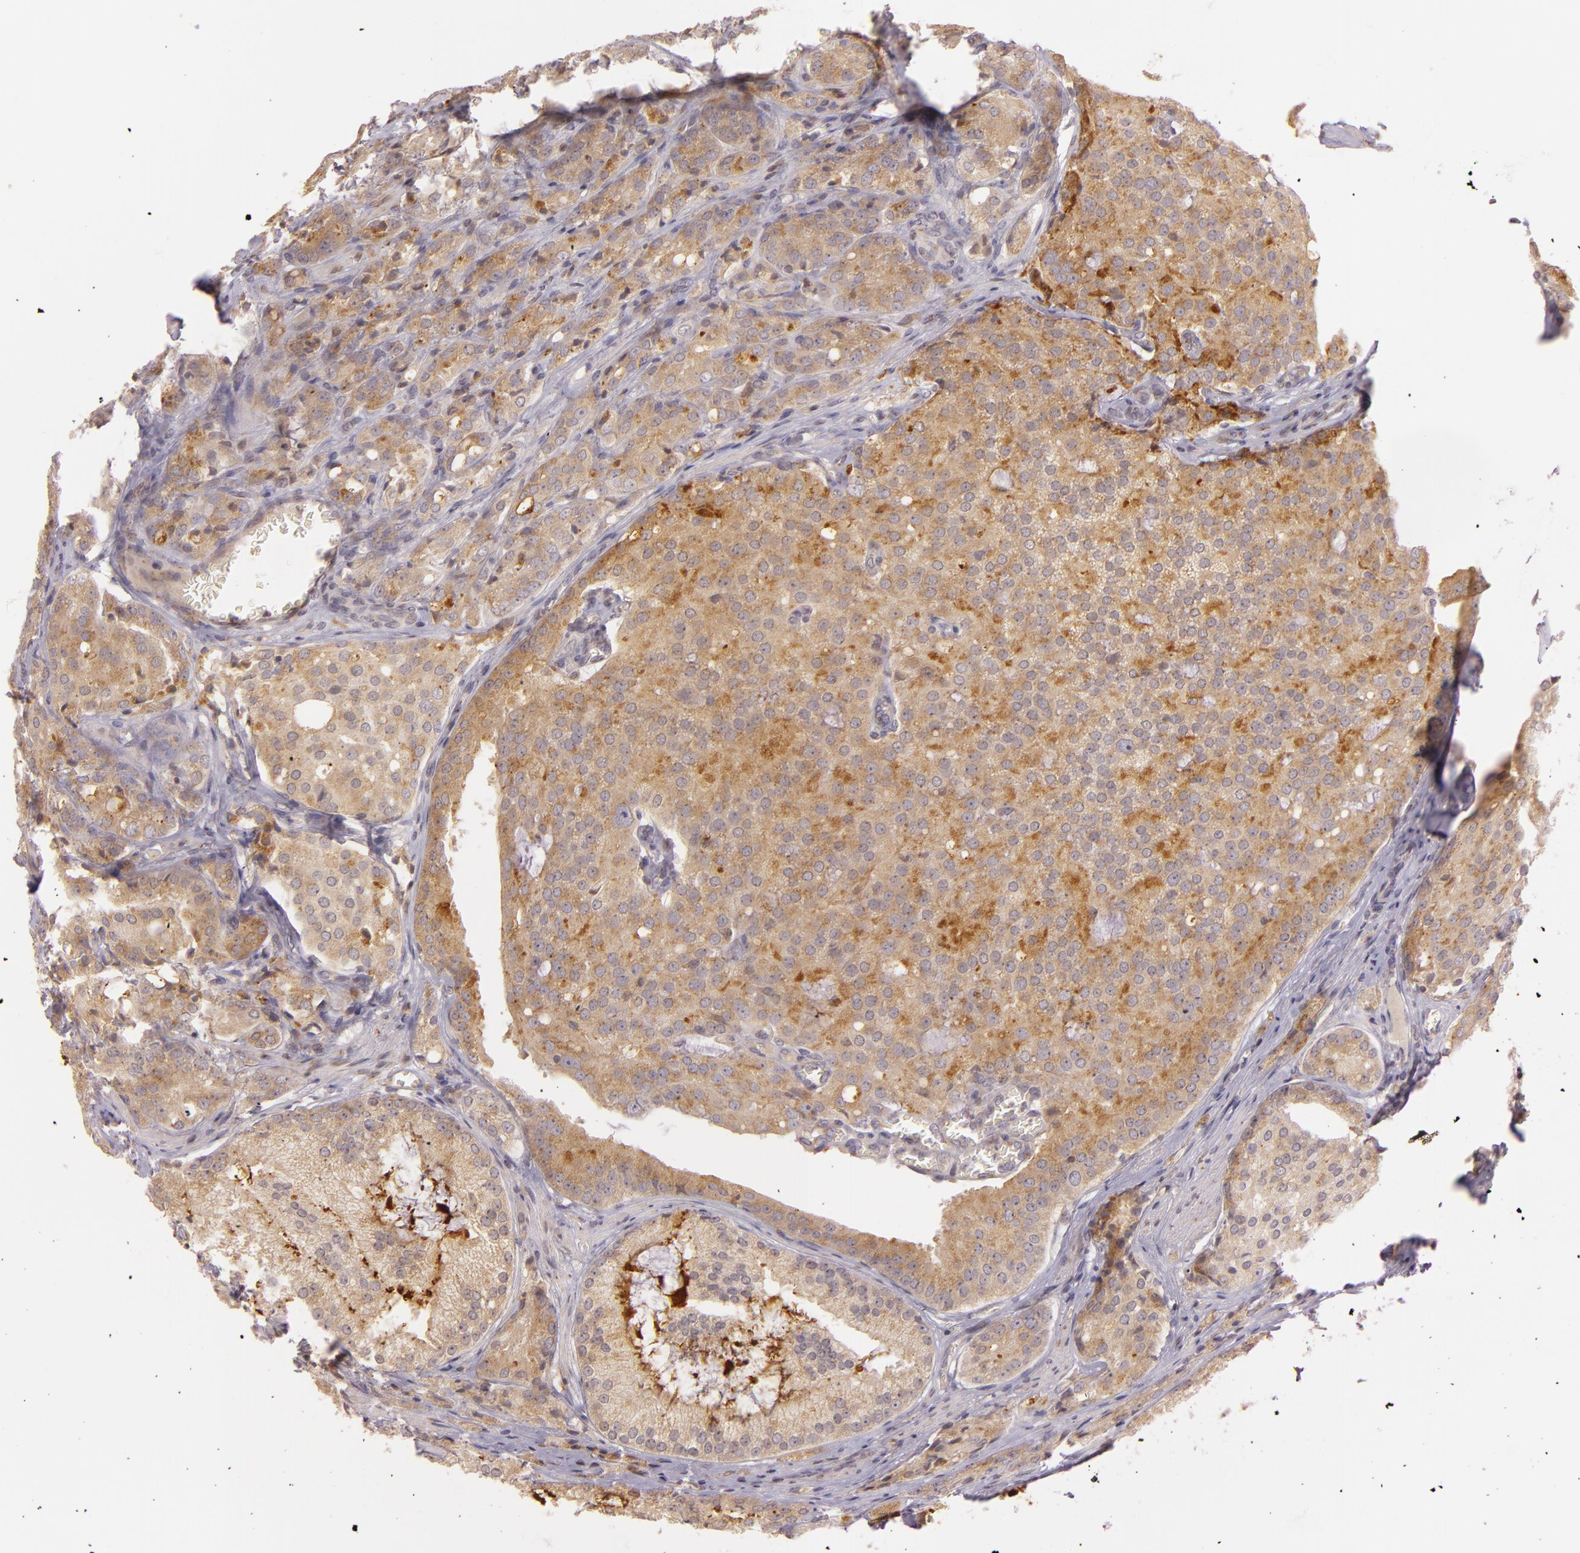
{"staining": {"intensity": "moderate", "quantity": ">75%", "location": "cytoplasmic/membranous"}, "tissue": "prostate cancer", "cell_type": "Tumor cells", "image_type": "cancer", "snomed": [{"axis": "morphology", "description": "Adenocarcinoma, Medium grade"}, {"axis": "topography", "description": "Prostate"}], "caption": "Human prostate cancer stained with a protein marker demonstrates moderate staining in tumor cells.", "gene": "LGMN", "patient": {"sex": "male", "age": 60}}